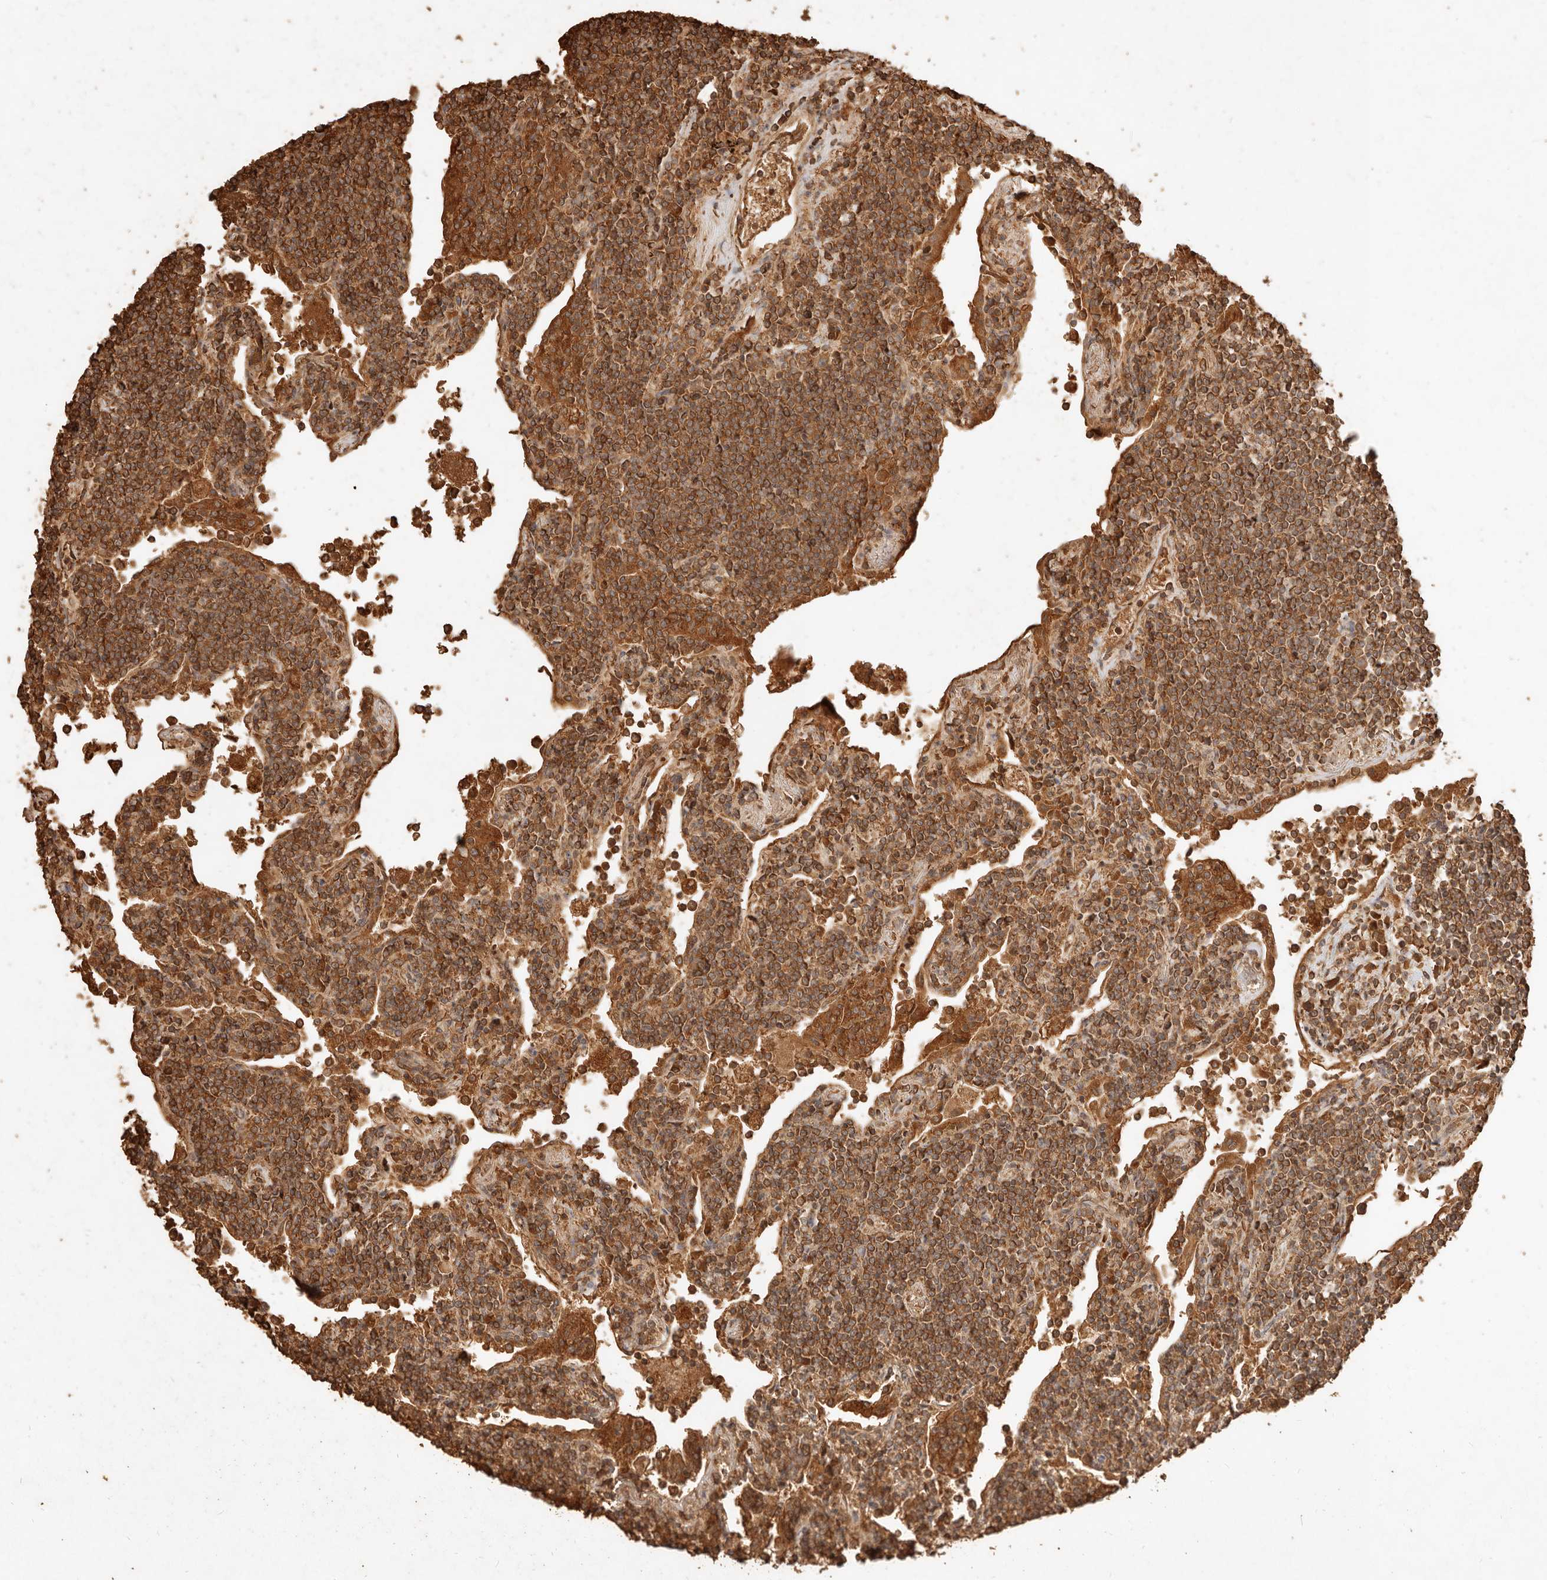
{"staining": {"intensity": "strong", "quantity": ">75%", "location": "cytoplasmic/membranous"}, "tissue": "lymphoma", "cell_type": "Tumor cells", "image_type": "cancer", "snomed": [{"axis": "morphology", "description": "Malignant lymphoma, non-Hodgkin's type, Low grade"}, {"axis": "topography", "description": "Lung"}], "caption": "Low-grade malignant lymphoma, non-Hodgkin's type was stained to show a protein in brown. There is high levels of strong cytoplasmic/membranous expression in approximately >75% of tumor cells. (brown staining indicates protein expression, while blue staining denotes nuclei).", "gene": "FAM180B", "patient": {"sex": "female", "age": 71}}